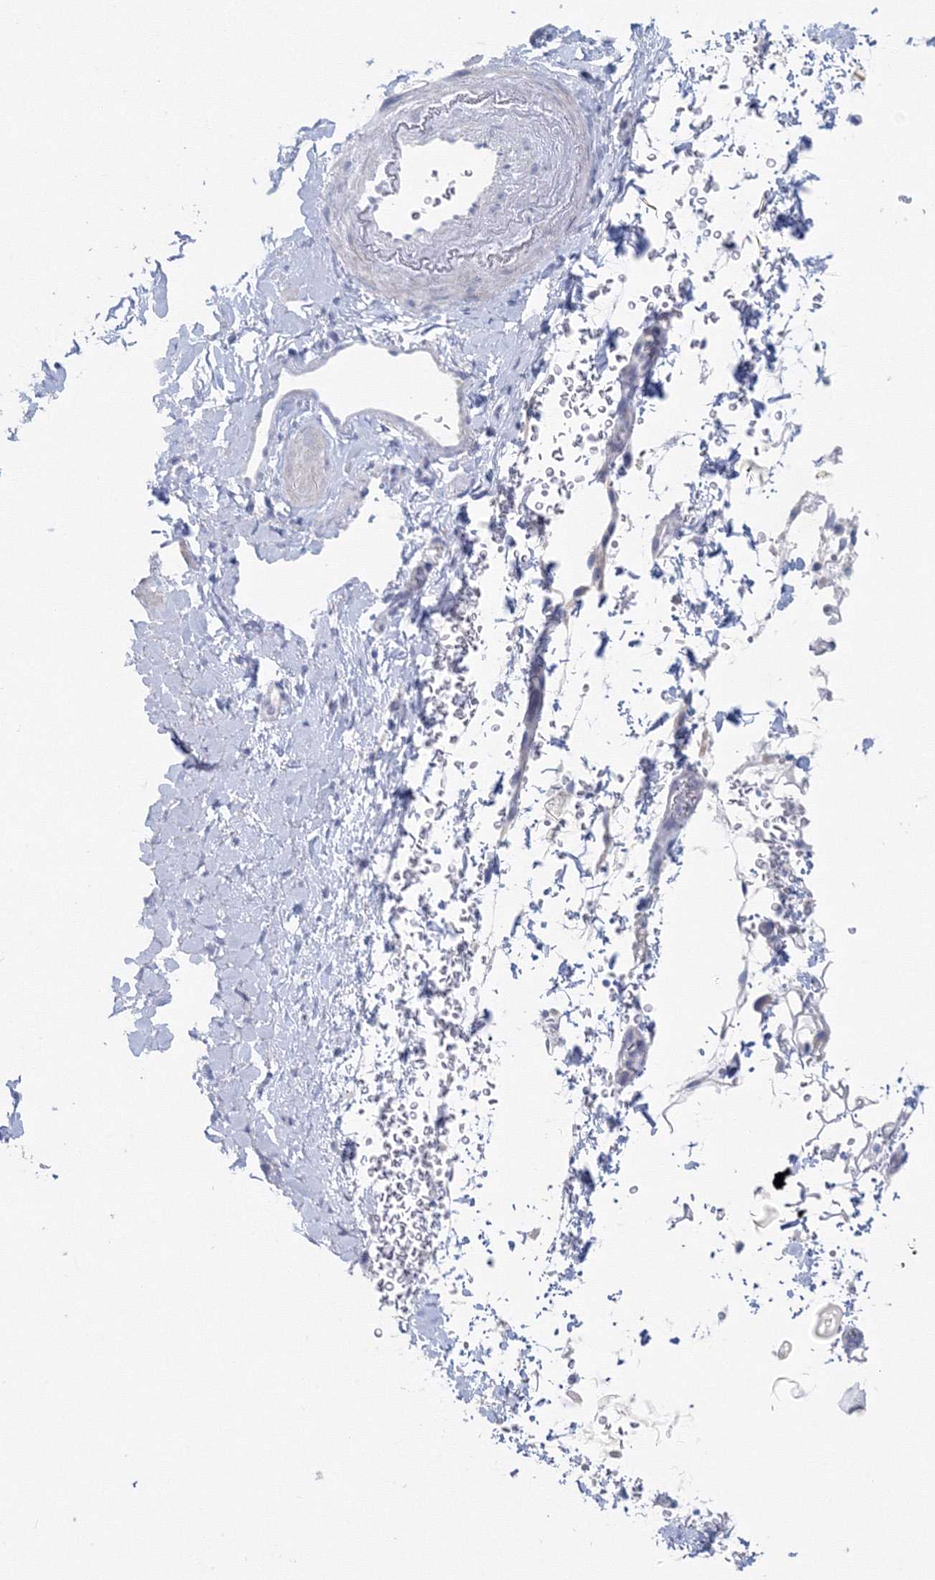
{"staining": {"intensity": "negative", "quantity": "none", "location": "none"}, "tissue": "adrenal gland", "cell_type": "Glandular cells", "image_type": "normal", "snomed": [{"axis": "morphology", "description": "Normal tissue, NOS"}, {"axis": "topography", "description": "Adrenal gland"}], "caption": "The histopathology image displays no staining of glandular cells in unremarkable adrenal gland.", "gene": "GCKR", "patient": {"sex": "male", "age": 61}}